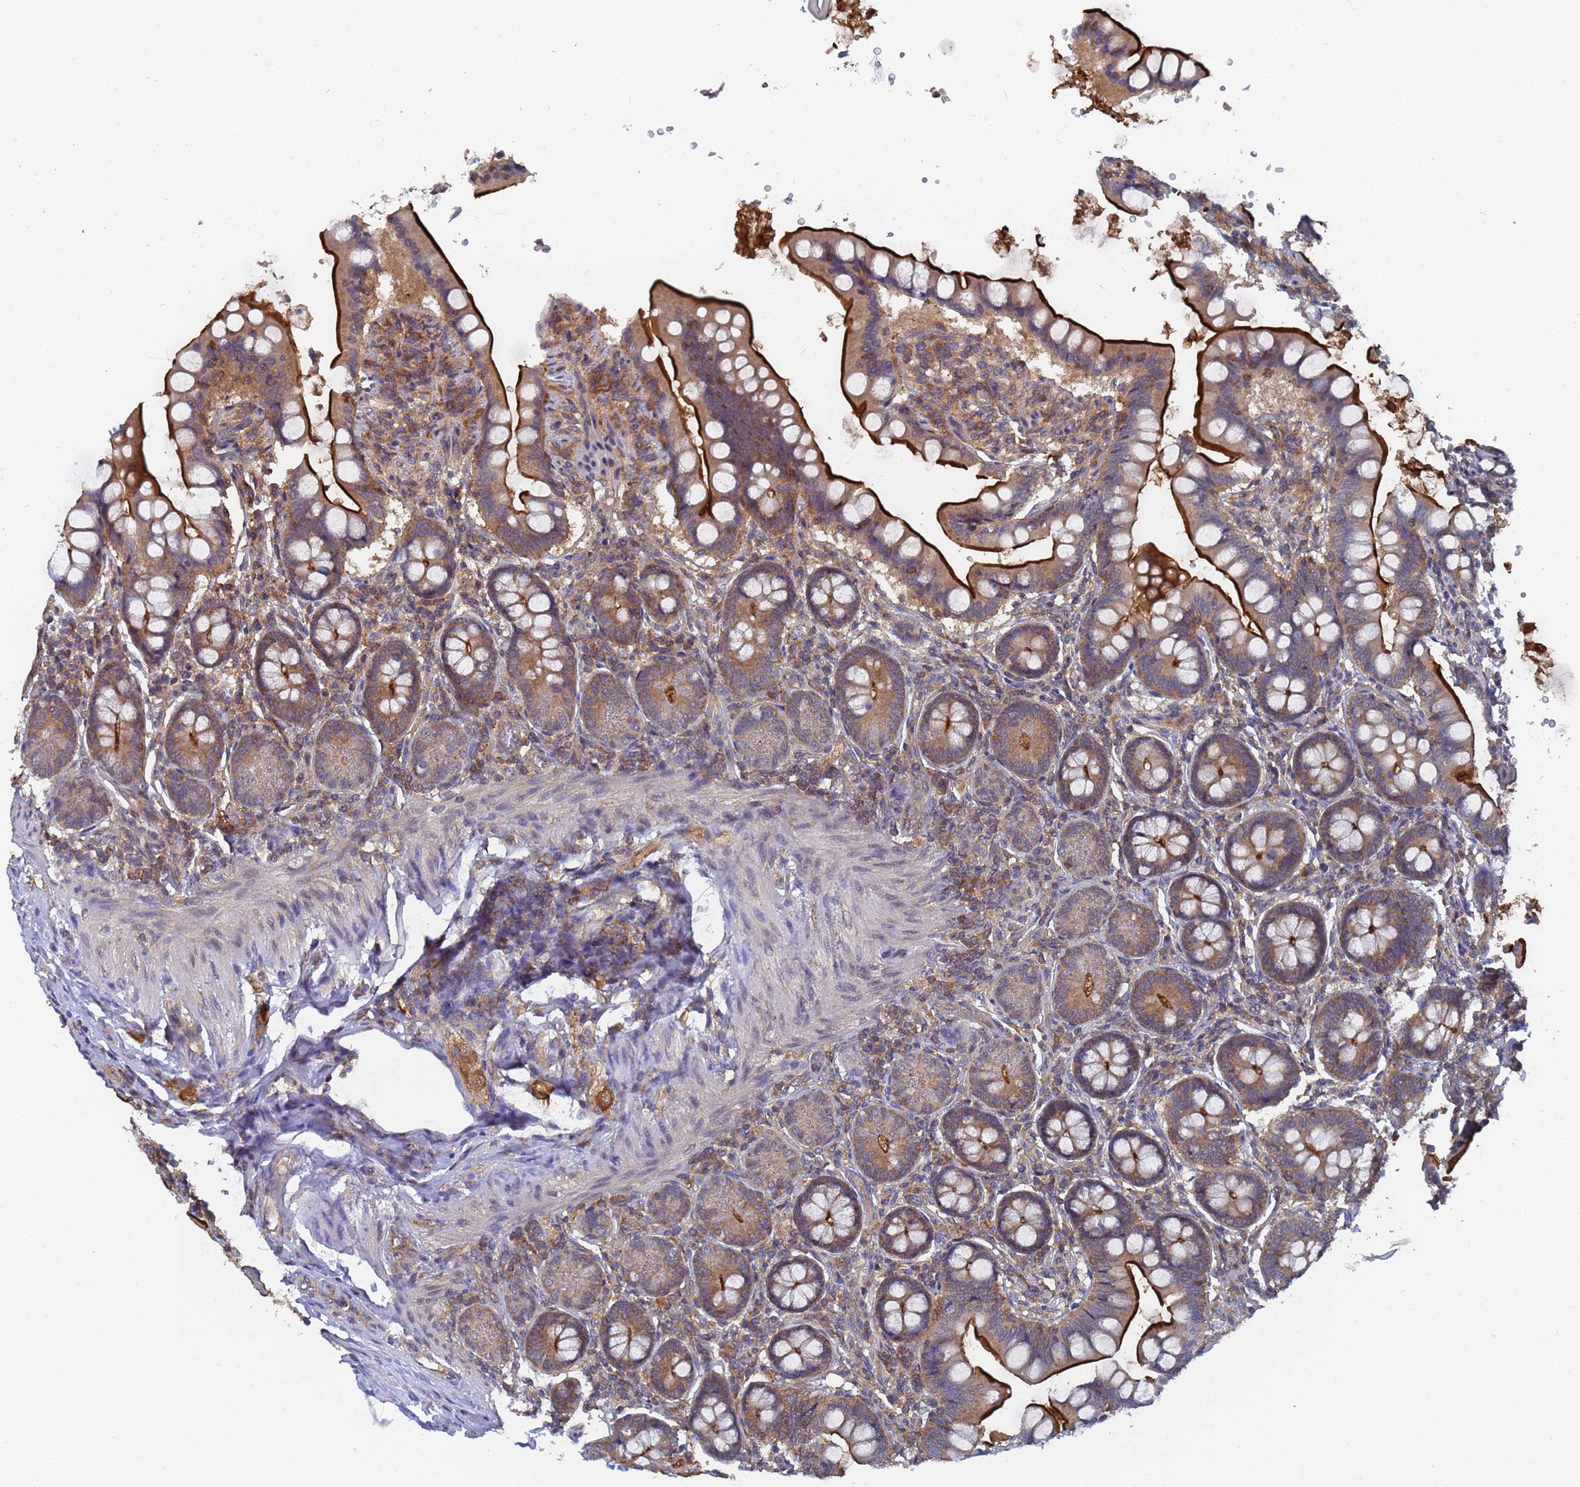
{"staining": {"intensity": "strong", "quantity": "25%-75%", "location": "cytoplasmic/membranous"}, "tissue": "small intestine", "cell_type": "Glandular cells", "image_type": "normal", "snomed": [{"axis": "morphology", "description": "Normal tissue, NOS"}, {"axis": "topography", "description": "Small intestine"}], "caption": "Small intestine was stained to show a protein in brown. There is high levels of strong cytoplasmic/membranous staining in approximately 25%-75% of glandular cells. (DAB (3,3'-diaminobenzidine) = brown stain, brightfield microscopy at high magnification).", "gene": "ALS2CL", "patient": {"sex": "male", "age": 7}}